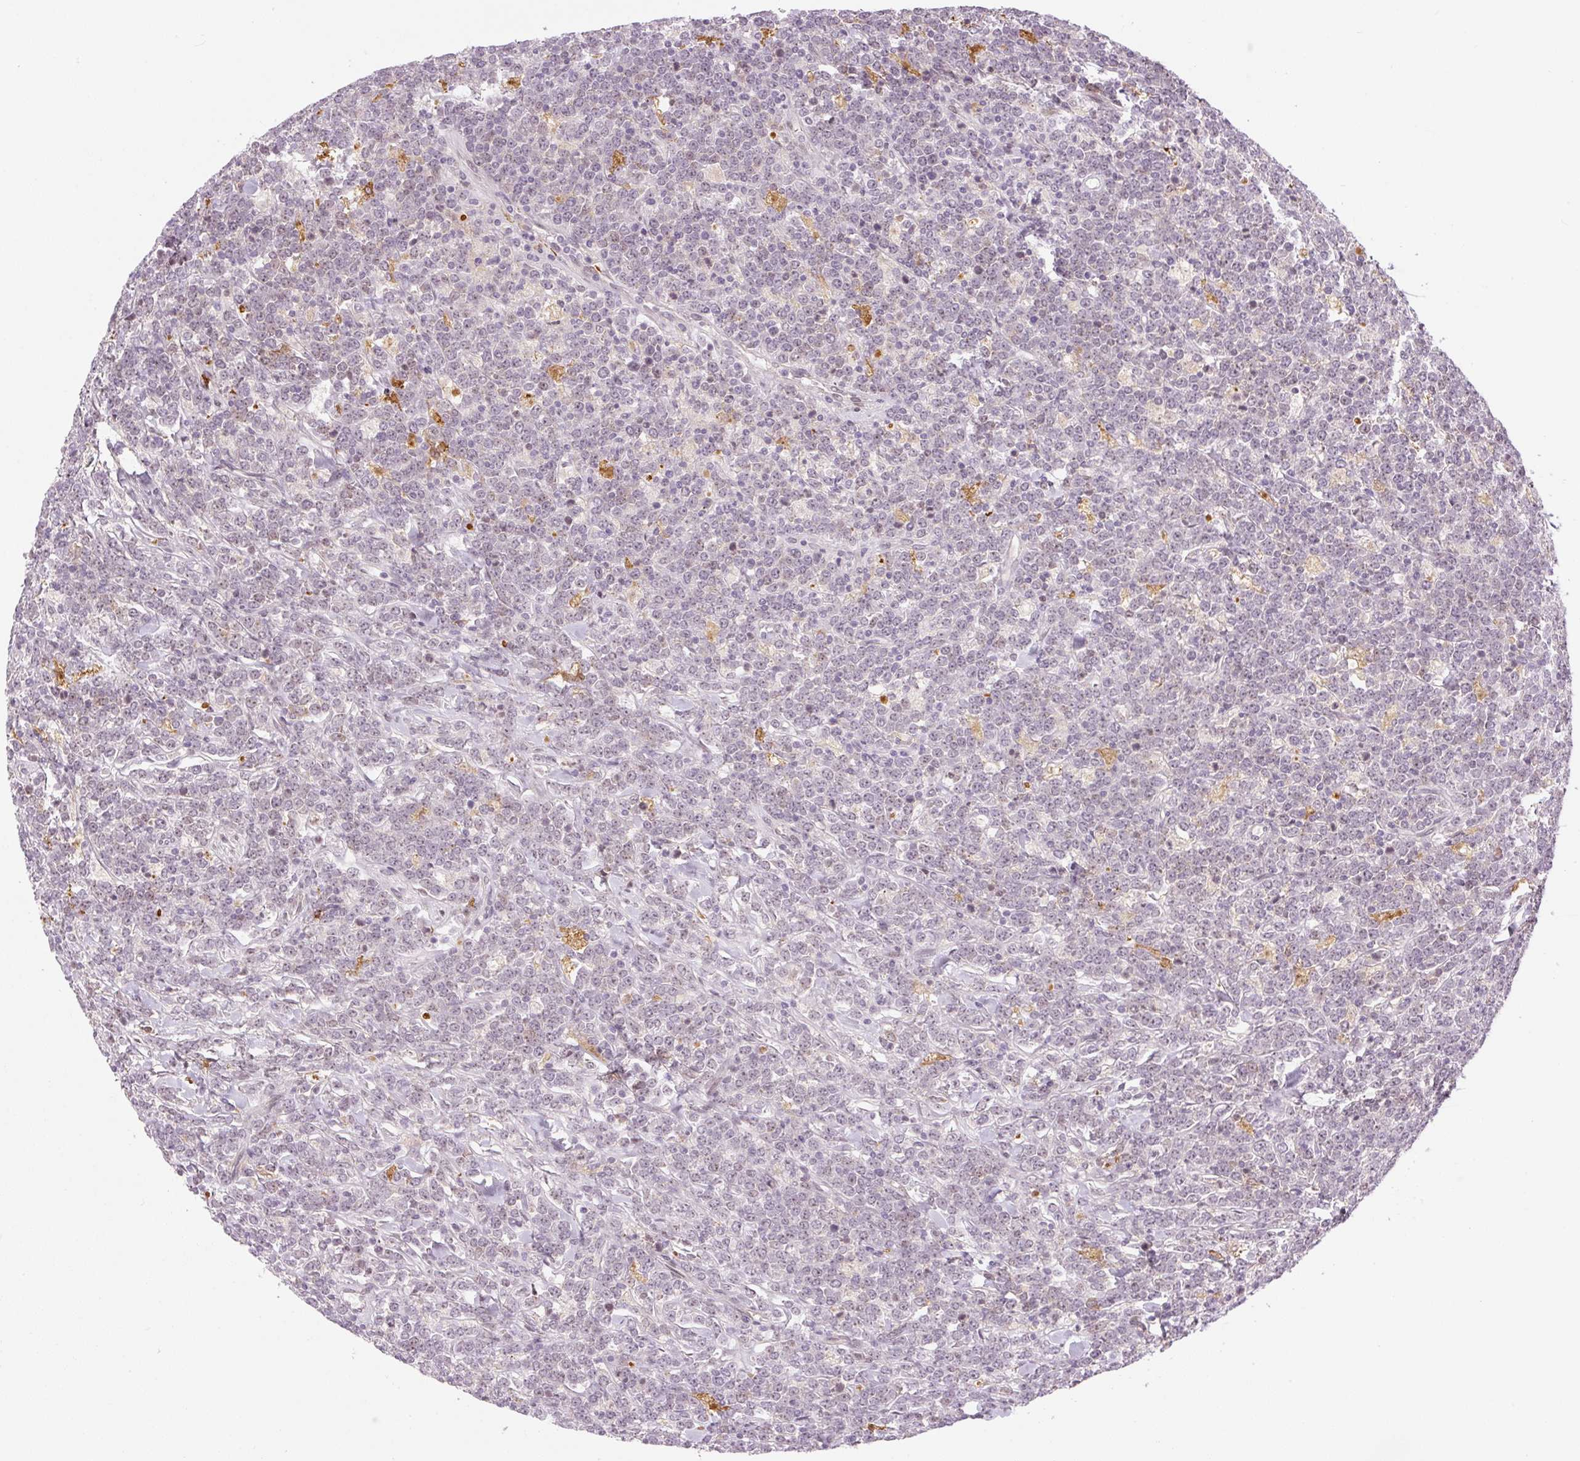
{"staining": {"intensity": "weak", "quantity": "<25%", "location": "nuclear"}, "tissue": "lymphoma", "cell_type": "Tumor cells", "image_type": "cancer", "snomed": [{"axis": "morphology", "description": "Malignant lymphoma, non-Hodgkin's type, High grade"}, {"axis": "topography", "description": "Small intestine"}], "caption": "This is an IHC micrograph of human lymphoma. There is no expression in tumor cells.", "gene": "SGF29", "patient": {"sex": "male", "age": 8}}